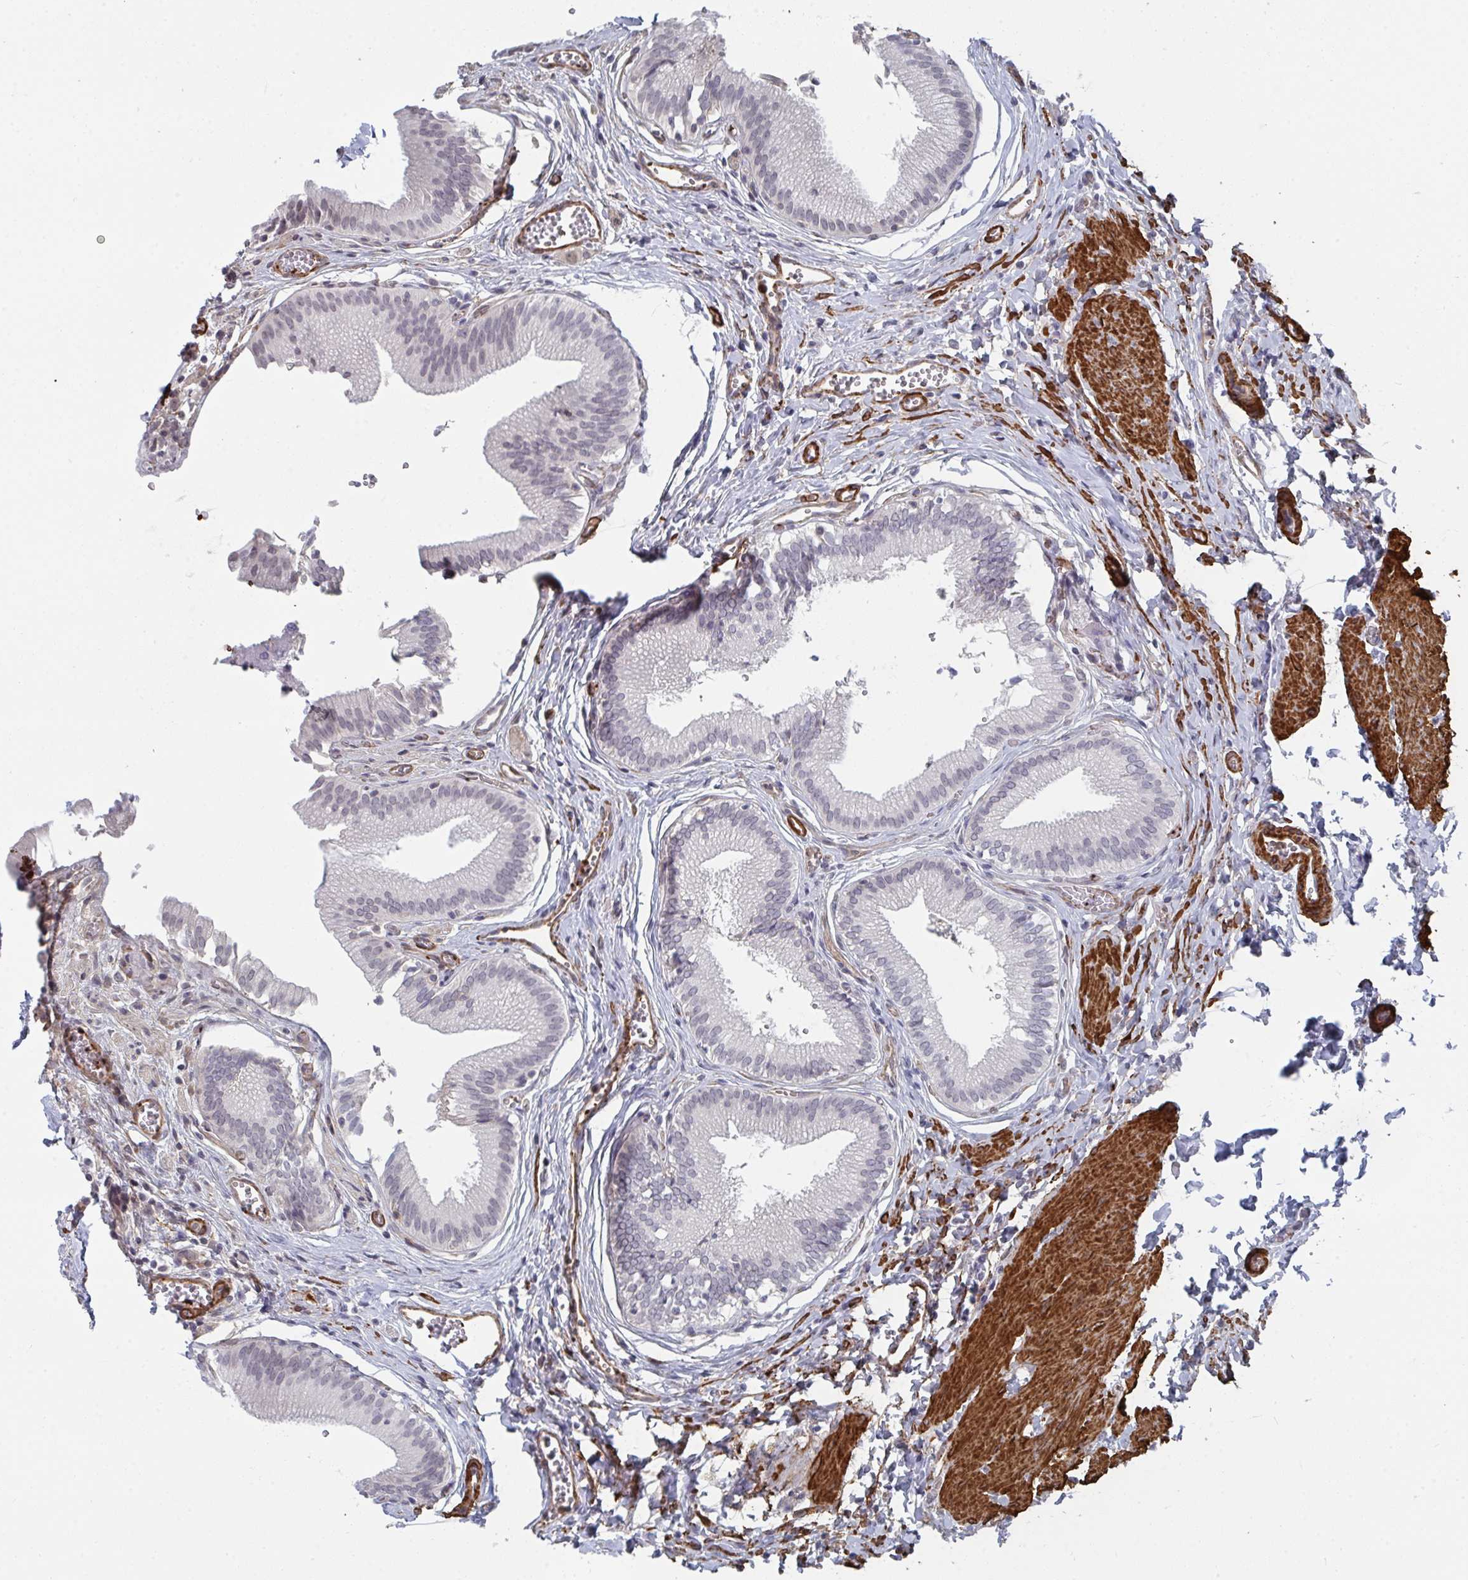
{"staining": {"intensity": "negative", "quantity": "none", "location": "none"}, "tissue": "gallbladder", "cell_type": "Glandular cells", "image_type": "normal", "snomed": [{"axis": "morphology", "description": "Normal tissue, NOS"}, {"axis": "topography", "description": "Gallbladder"}, {"axis": "topography", "description": "Peripheral nerve tissue"}], "caption": "High power microscopy image of an immunohistochemistry histopathology image of benign gallbladder, revealing no significant staining in glandular cells. The staining was performed using DAB to visualize the protein expression in brown, while the nuclei were stained in blue with hematoxylin (Magnification: 20x).", "gene": "NEURL4", "patient": {"sex": "male", "age": 17}}